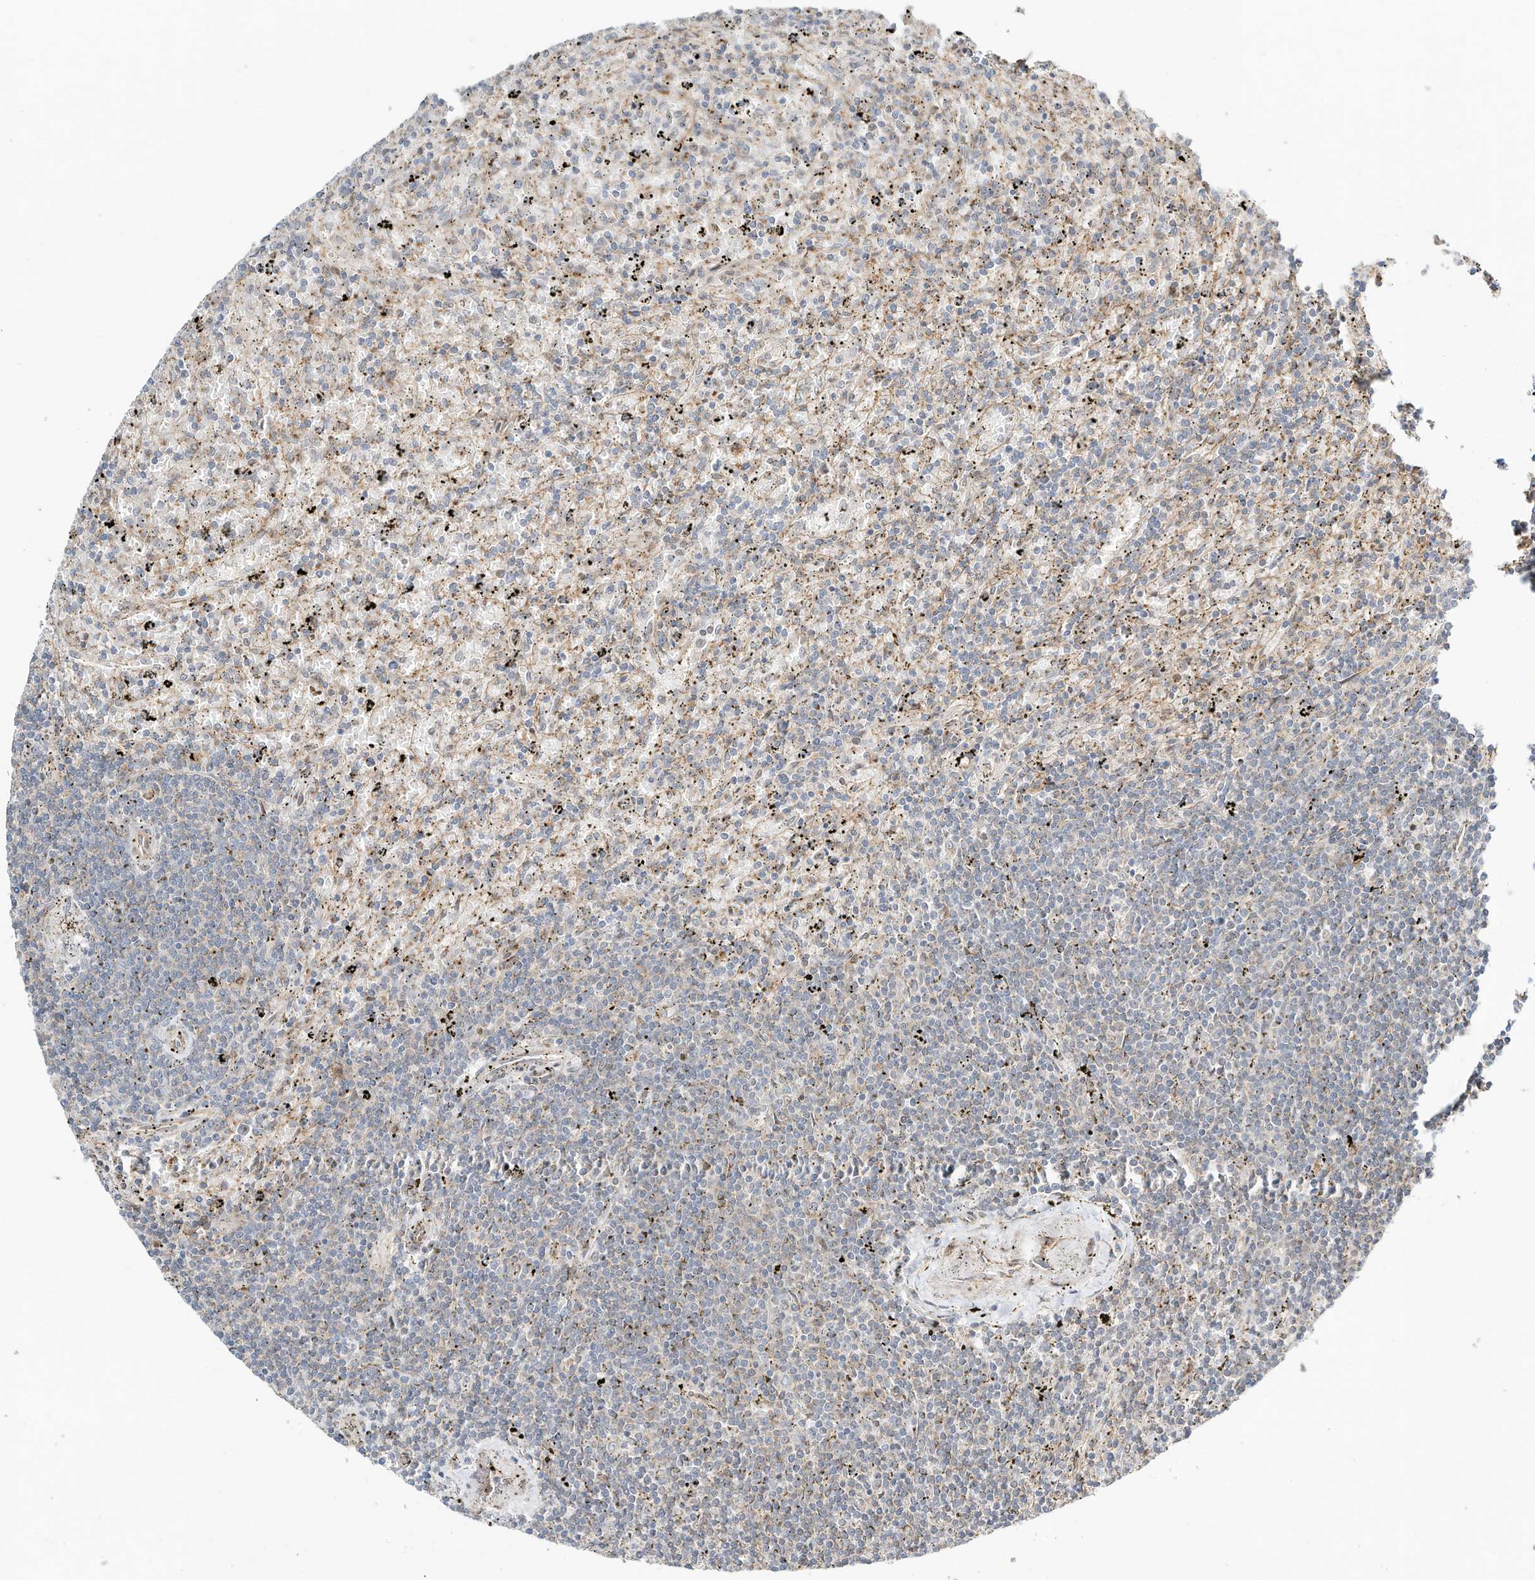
{"staining": {"intensity": "negative", "quantity": "none", "location": "none"}, "tissue": "lymphoma", "cell_type": "Tumor cells", "image_type": "cancer", "snomed": [{"axis": "morphology", "description": "Malignant lymphoma, non-Hodgkin's type, Low grade"}, {"axis": "topography", "description": "Spleen"}], "caption": "This is an immunohistochemistry image of human malignant lymphoma, non-Hodgkin's type (low-grade). There is no positivity in tumor cells.", "gene": "CUX1", "patient": {"sex": "male", "age": 76}}